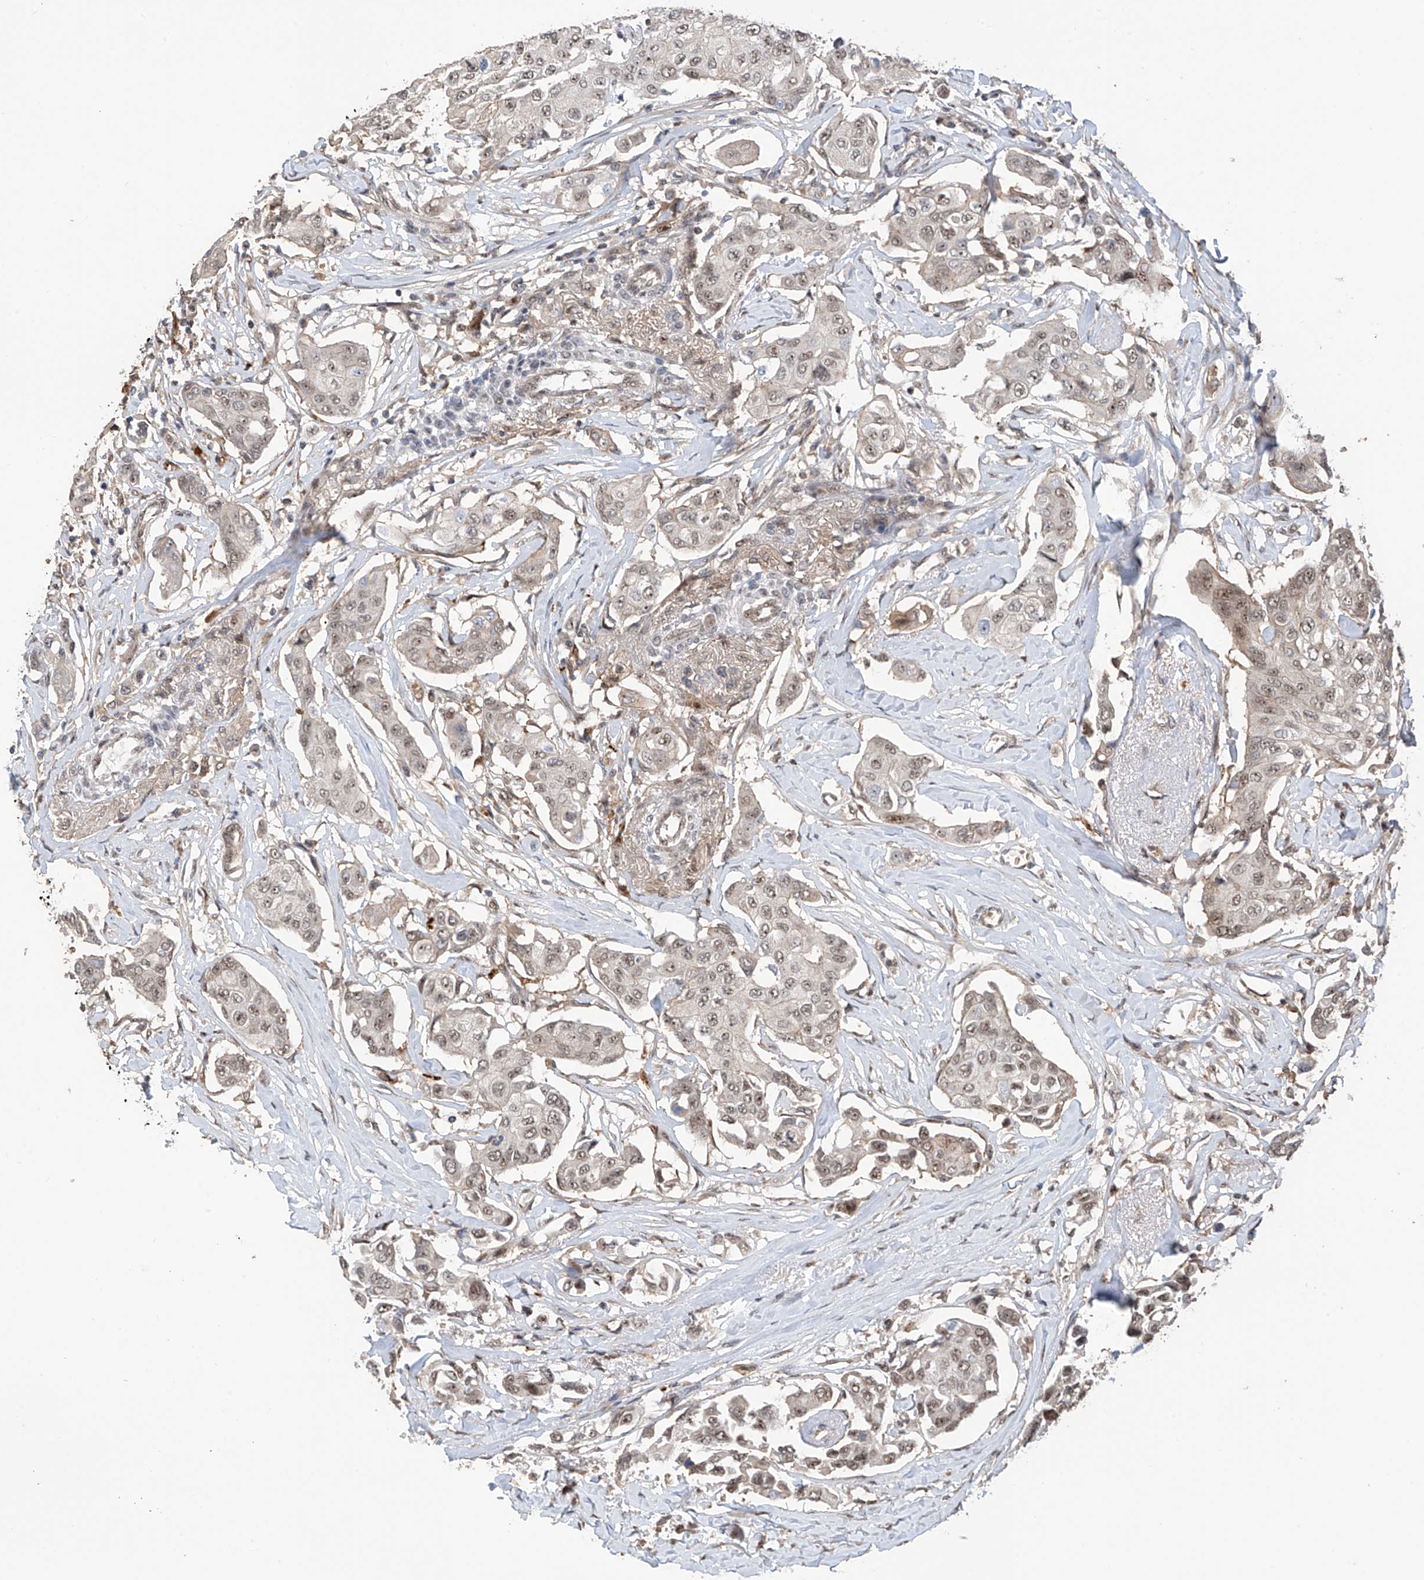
{"staining": {"intensity": "weak", "quantity": "25%-75%", "location": "nuclear"}, "tissue": "breast cancer", "cell_type": "Tumor cells", "image_type": "cancer", "snomed": [{"axis": "morphology", "description": "Duct carcinoma"}, {"axis": "topography", "description": "Breast"}], "caption": "A brown stain shows weak nuclear expression of a protein in breast intraductal carcinoma tumor cells.", "gene": "C1orf131", "patient": {"sex": "female", "age": 80}}